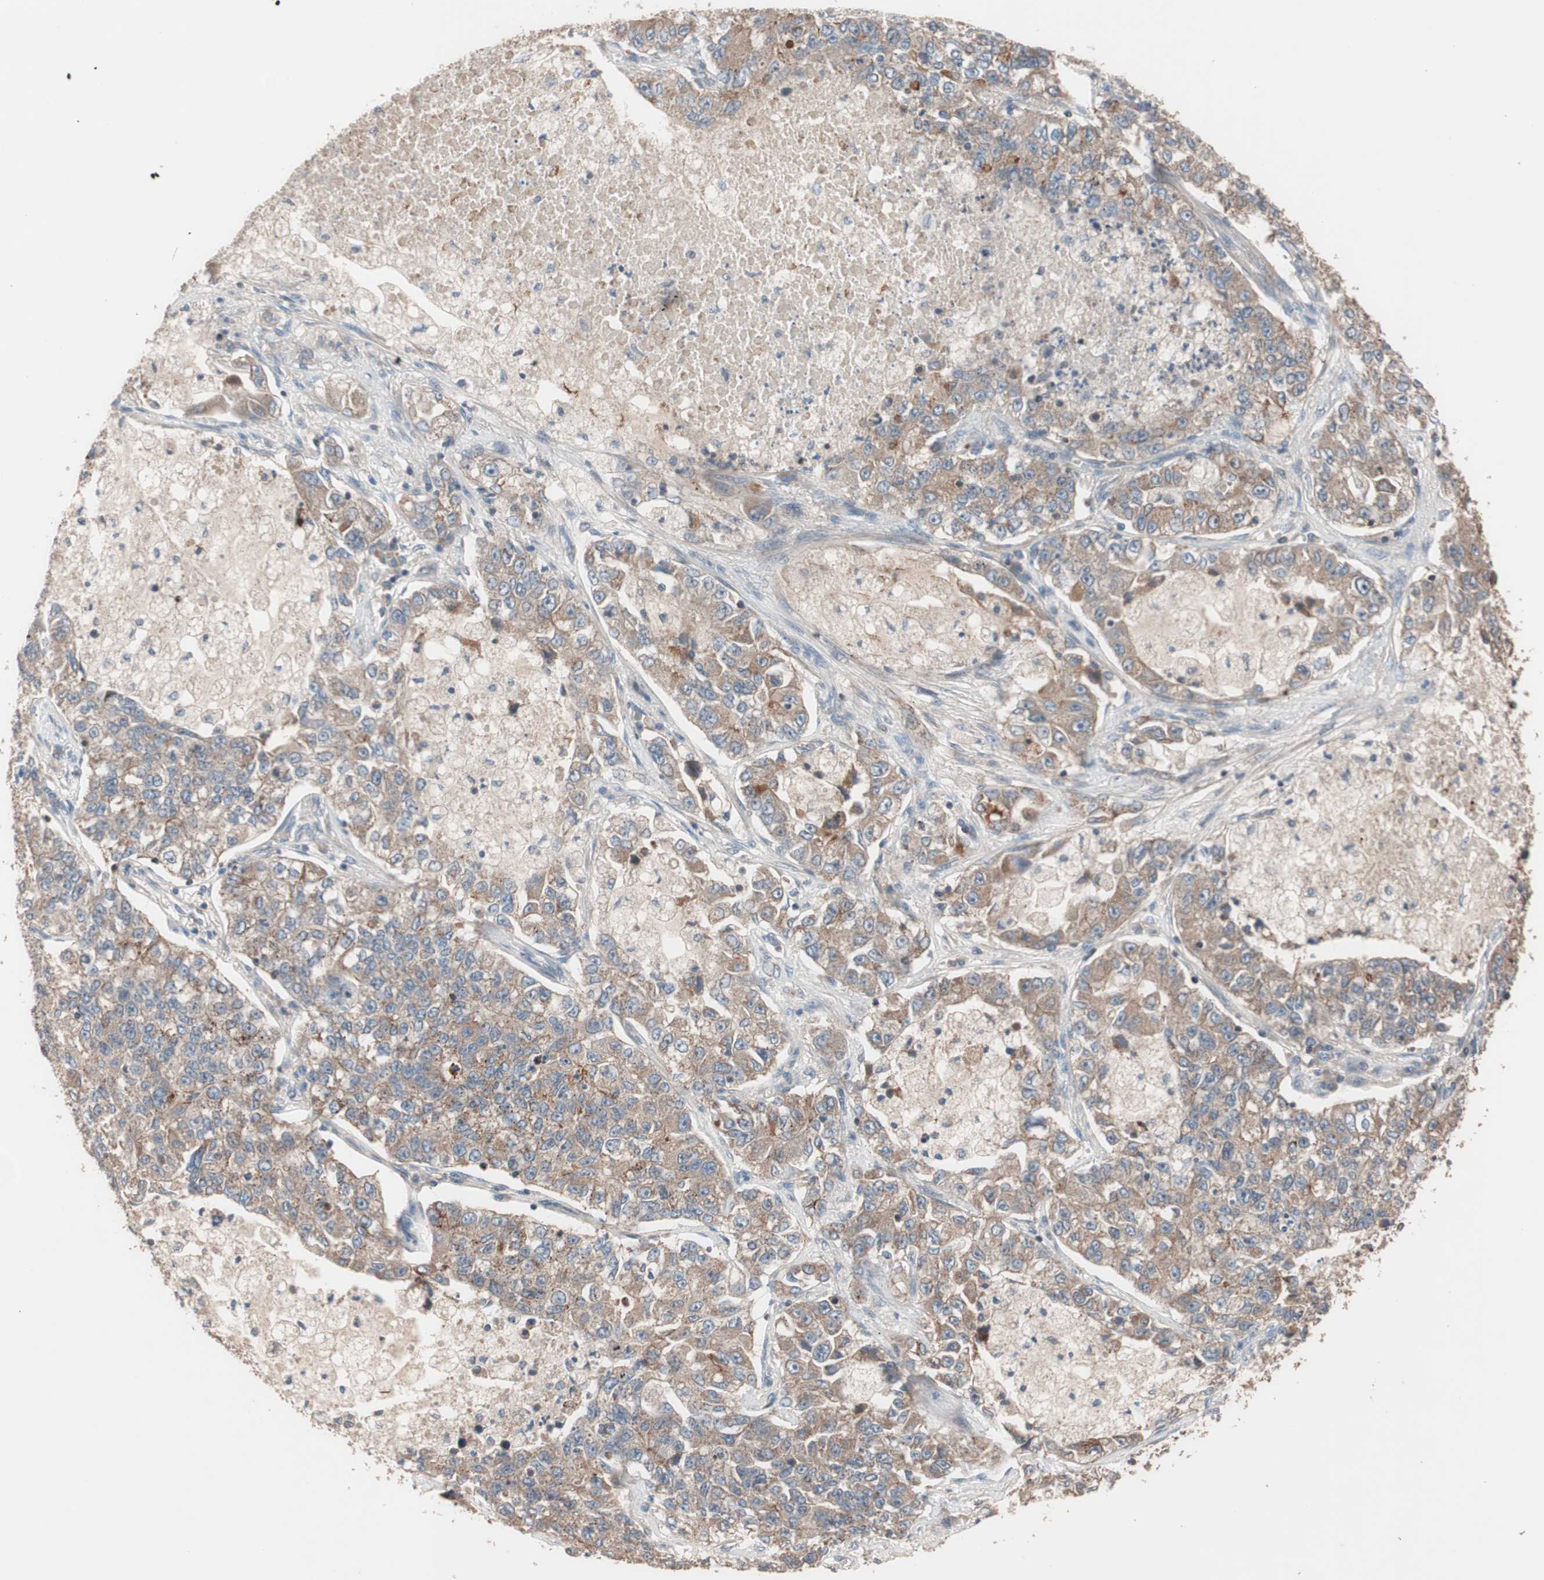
{"staining": {"intensity": "moderate", "quantity": ">75%", "location": "cytoplasmic/membranous"}, "tissue": "lung cancer", "cell_type": "Tumor cells", "image_type": "cancer", "snomed": [{"axis": "morphology", "description": "Adenocarcinoma, NOS"}, {"axis": "topography", "description": "Lung"}], "caption": "Moderate cytoplasmic/membranous protein staining is appreciated in about >75% of tumor cells in lung adenocarcinoma.", "gene": "SDC4", "patient": {"sex": "male", "age": 49}}